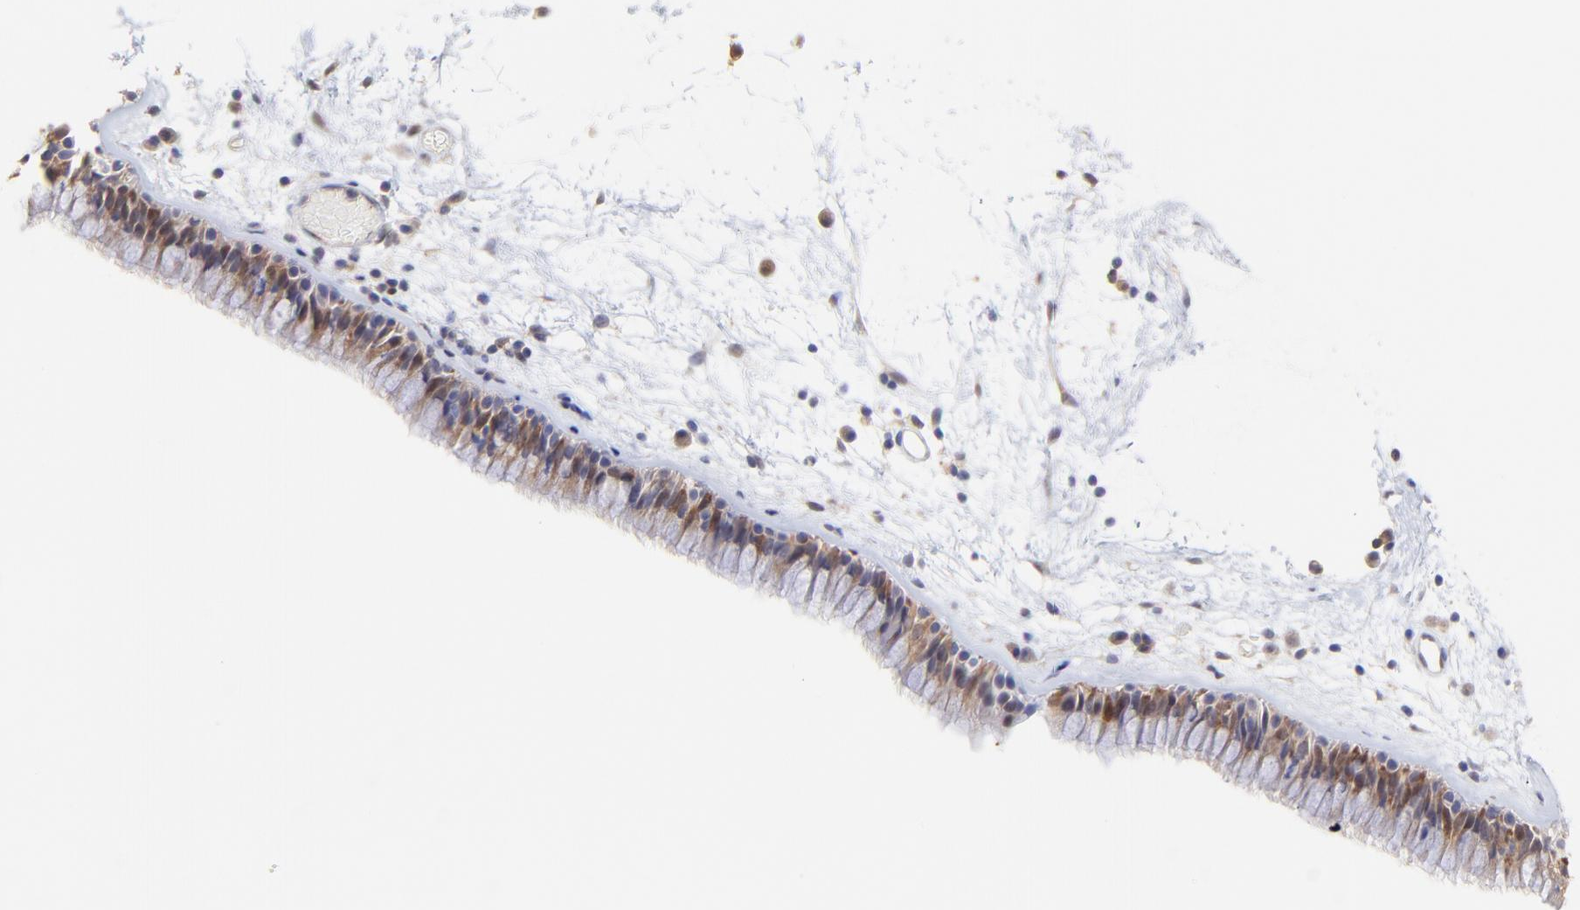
{"staining": {"intensity": "moderate", "quantity": "<25%", "location": "cytoplasmic/membranous,nuclear"}, "tissue": "nasopharynx", "cell_type": "Respiratory epithelial cells", "image_type": "normal", "snomed": [{"axis": "morphology", "description": "Normal tissue, NOS"}, {"axis": "morphology", "description": "Inflammation, NOS"}, {"axis": "topography", "description": "Nasopharynx"}], "caption": "Moderate cytoplasmic/membranous,nuclear staining is appreciated in about <25% of respiratory epithelial cells in unremarkable nasopharynx. The staining is performed using DAB brown chromogen to label protein expression. The nuclei are counter-stained blue using hematoxylin.", "gene": "HYAL1", "patient": {"sex": "male", "age": 48}}